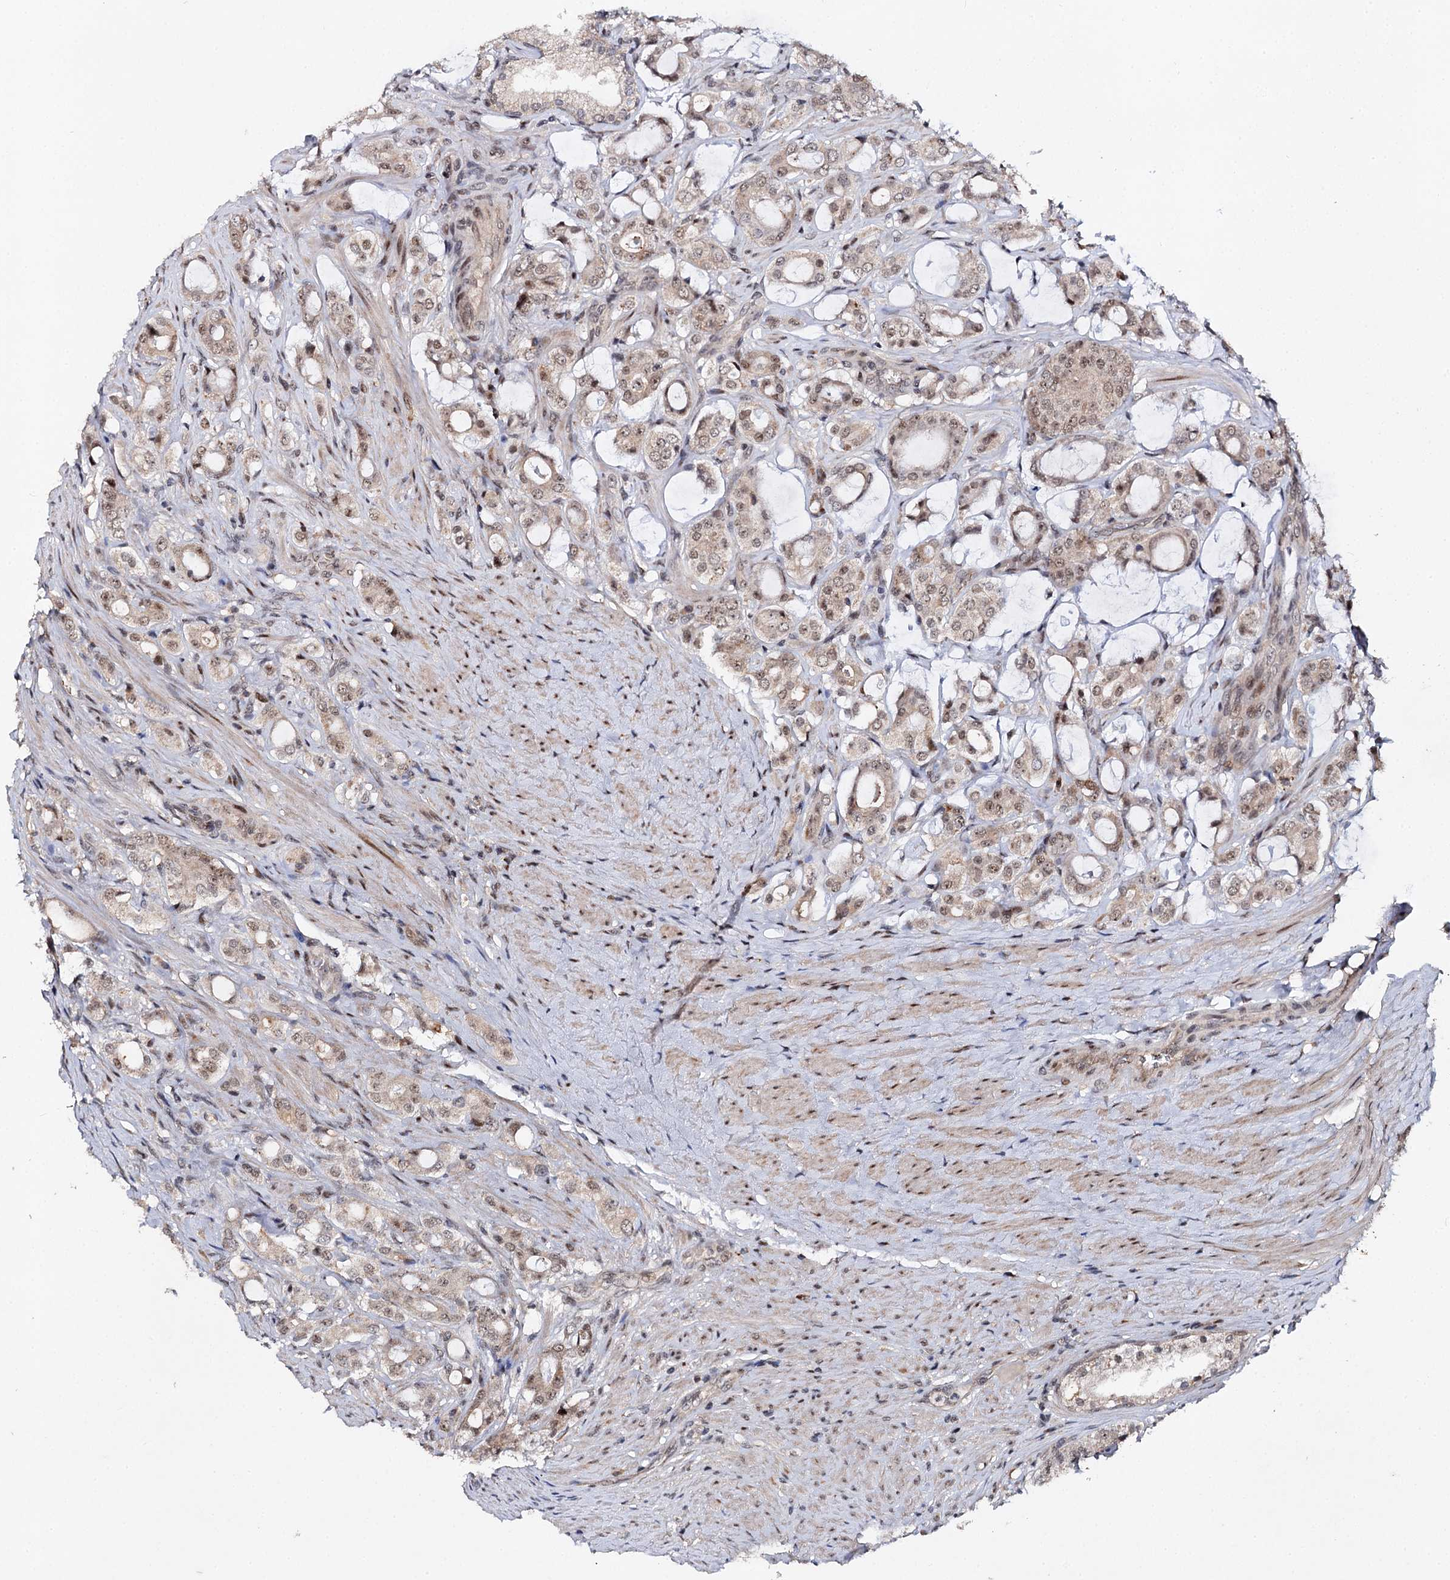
{"staining": {"intensity": "weak", "quantity": ">75%", "location": "nuclear"}, "tissue": "prostate cancer", "cell_type": "Tumor cells", "image_type": "cancer", "snomed": [{"axis": "morphology", "description": "Adenocarcinoma, High grade"}, {"axis": "topography", "description": "Prostate"}], "caption": "Brown immunohistochemical staining in prostate high-grade adenocarcinoma reveals weak nuclear positivity in approximately >75% of tumor cells.", "gene": "BUD13", "patient": {"sex": "male", "age": 63}}